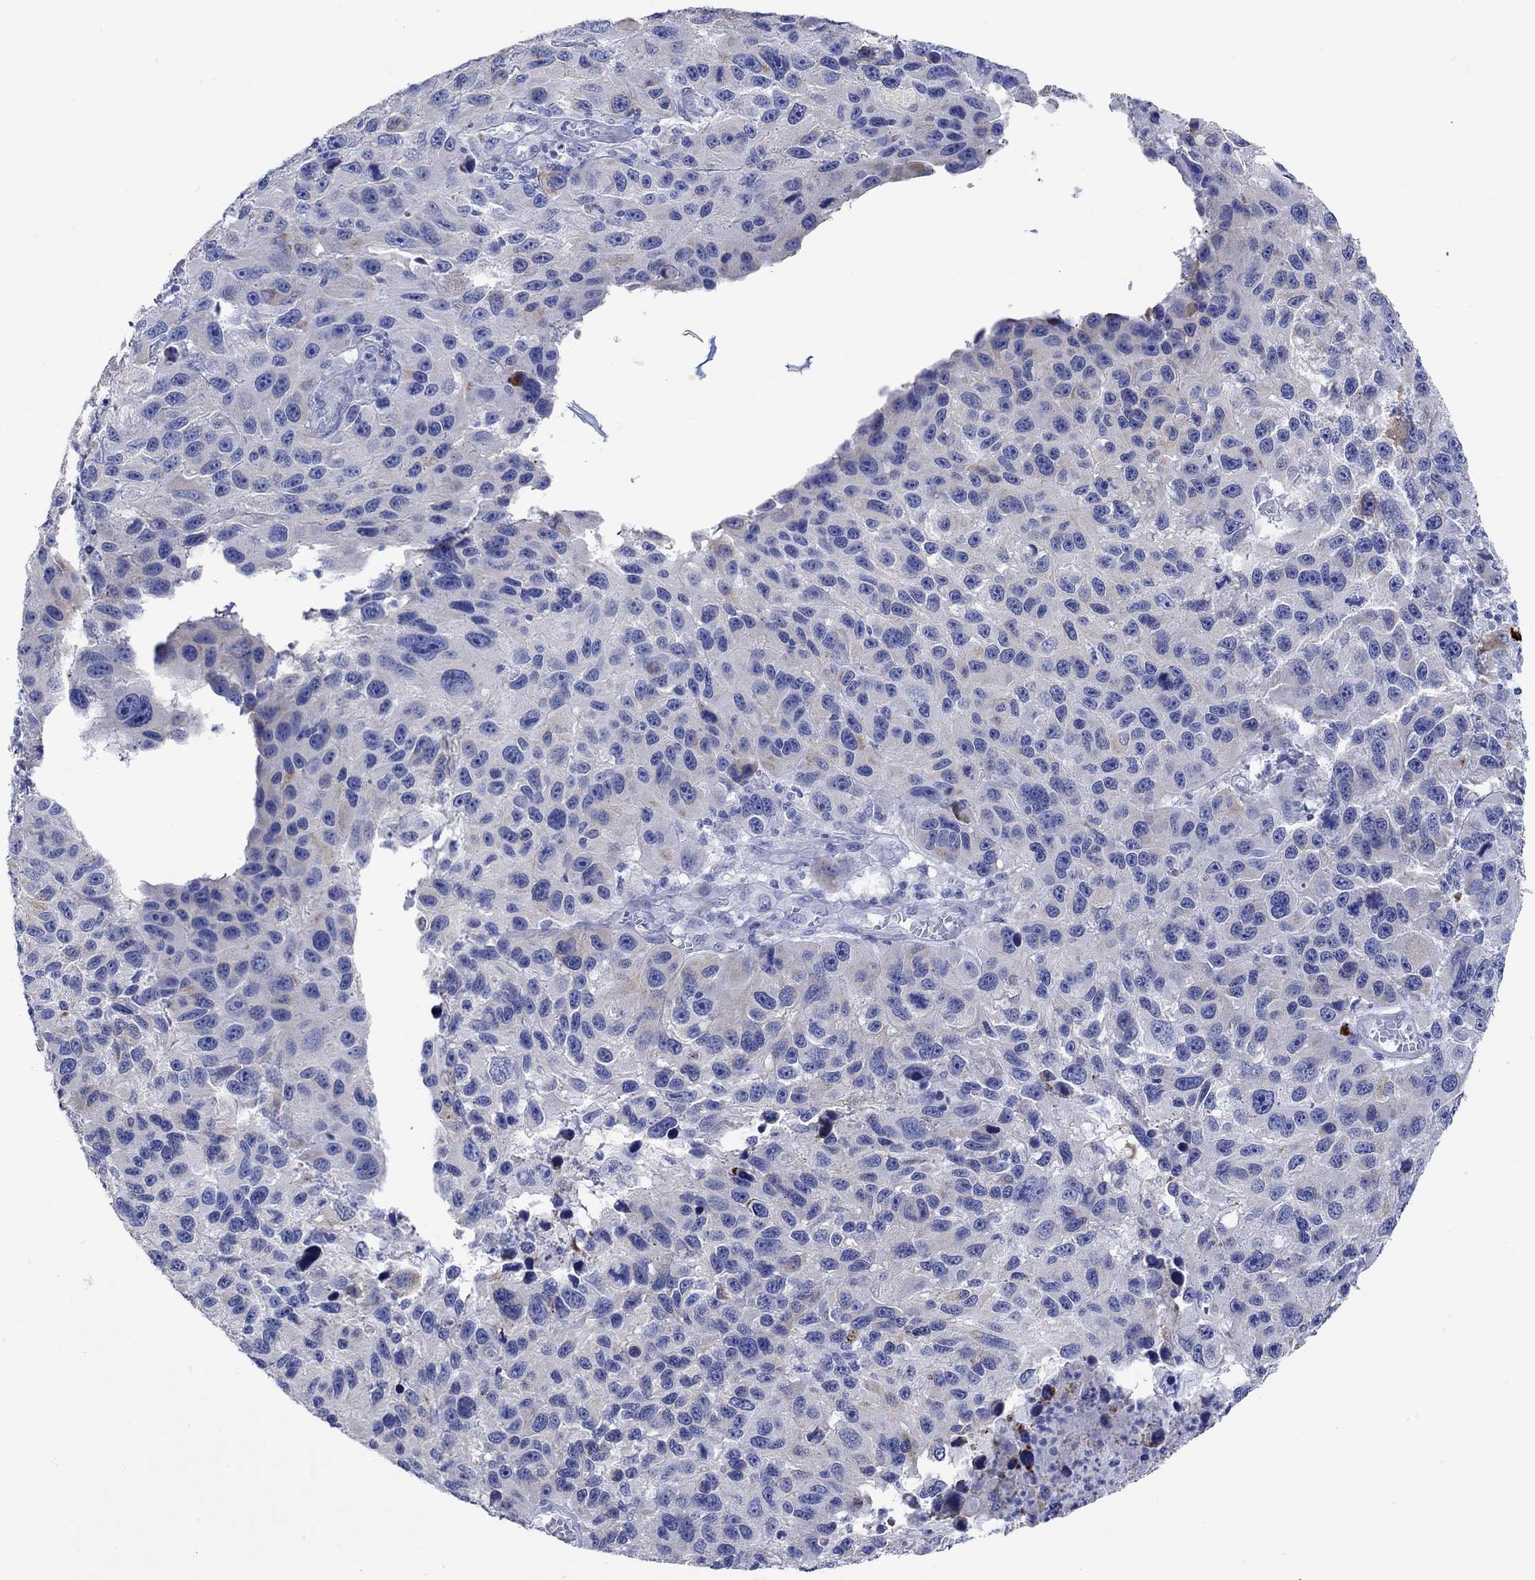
{"staining": {"intensity": "weak", "quantity": "<25%", "location": "cytoplasmic/membranous"}, "tissue": "melanoma", "cell_type": "Tumor cells", "image_type": "cancer", "snomed": [{"axis": "morphology", "description": "Malignant melanoma, NOS"}, {"axis": "topography", "description": "Skin"}], "caption": "Immunohistochemistry (IHC) micrograph of neoplastic tissue: human melanoma stained with DAB shows no significant protein expression in tumor cells.", "gene": "P2RY6", "patient": {"sex": "male", "age": 53}}